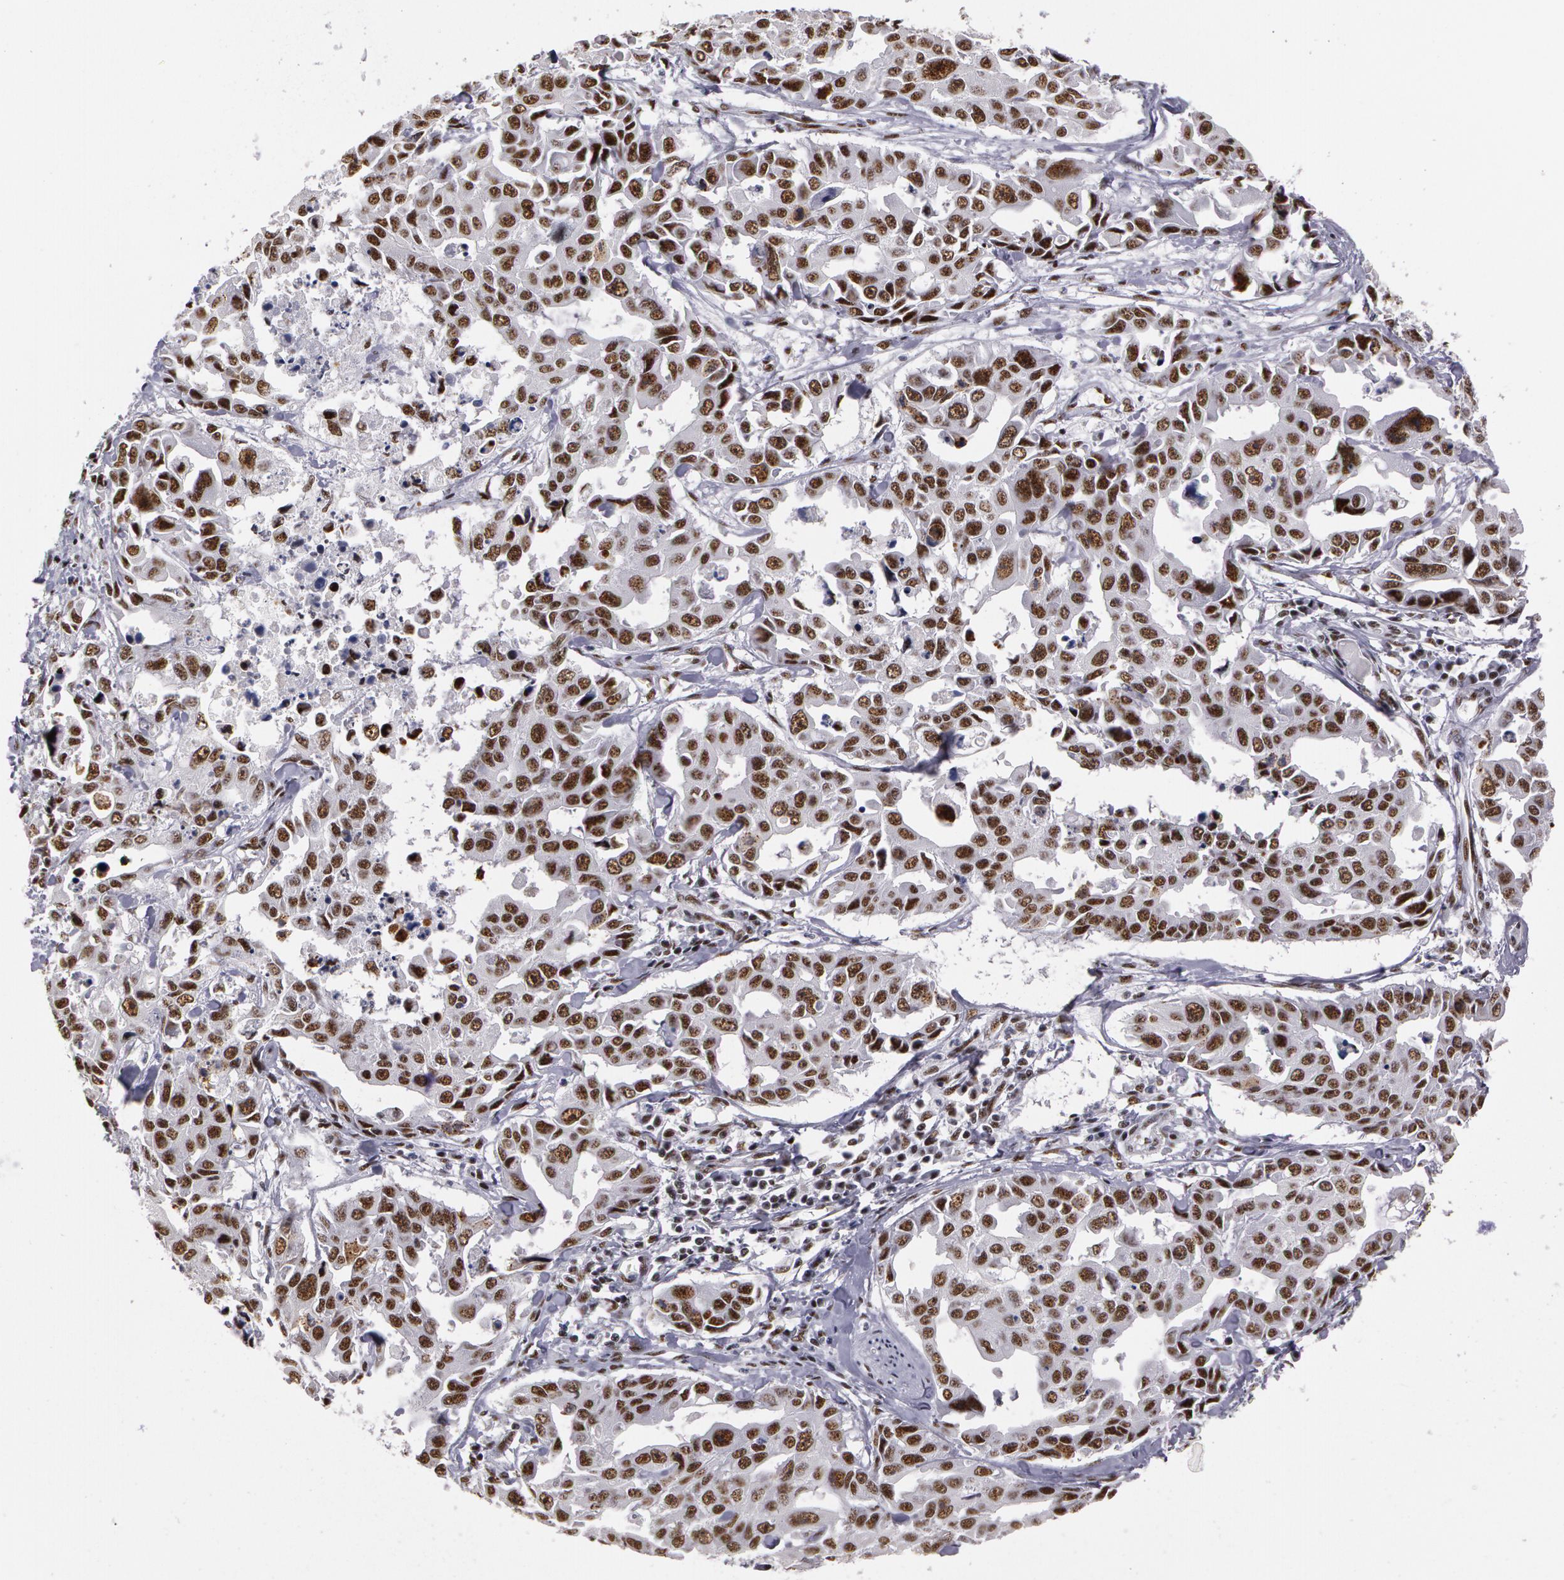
{"staining": {"intensity": "strong", "quantity": ">75%", "location": "nuclear"}, "tissue": "lung cancer", "cell_type": "Tumor cells", "image_type": "cancer", "snomed": [{"axis": "morphology", "description": "Adenocarcinoma, NOS"}, {"axis": "topography", "description": "Lung"}], "caption": "The histopathology image reveals staining of lung adenocarcinoma, revealing strong nuclear protein positivity (brown color) within tumor cells.", "gene": "PNN", "patient": {"sex": "male", "age": 64}}